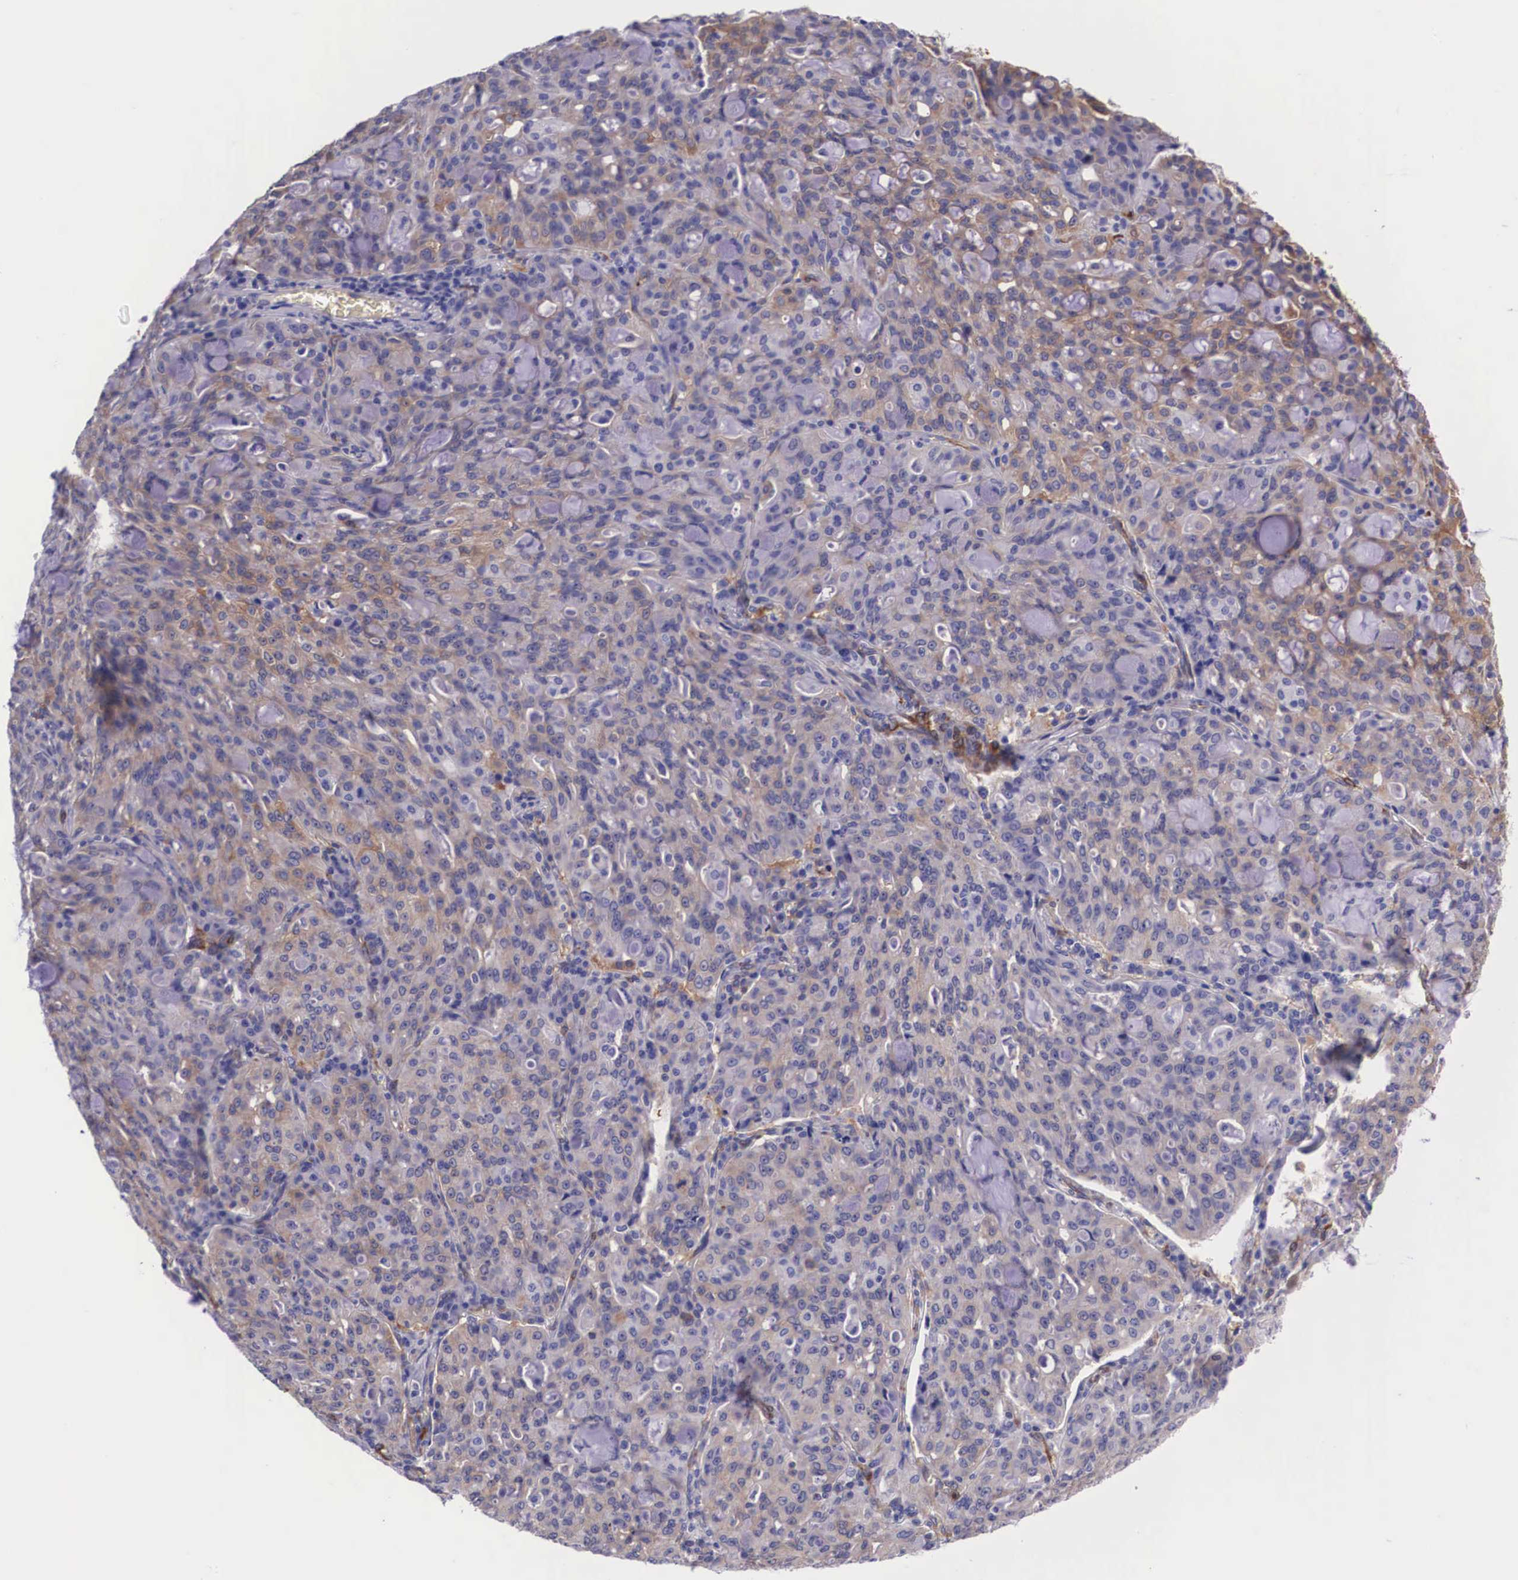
{"staining": {"intensity": "moderate", "quantity": ">75%", "location": "cytoplasmic/membranous"}, "tissue": "lung cancer", "cell_type": "Tumor cells", "image_type": "cancer", "snomed": [{"axis": "morphology", "description": "Adenocarcinoma, NOS"}, {"axis": "topography", "description": "Lung"}], "caption": "IHC photomicrograph of neoplastic tissue: human lung adenocarcinoma stained using IHC displays medium levels of moderate protein expression localized specifically in the cytoplasmic/membranous of tumor cells, appearing as a cytoplasmic/membranous brown color.", "gene": "BCAR1", "patient": {"sex": "female", "age": 44}}